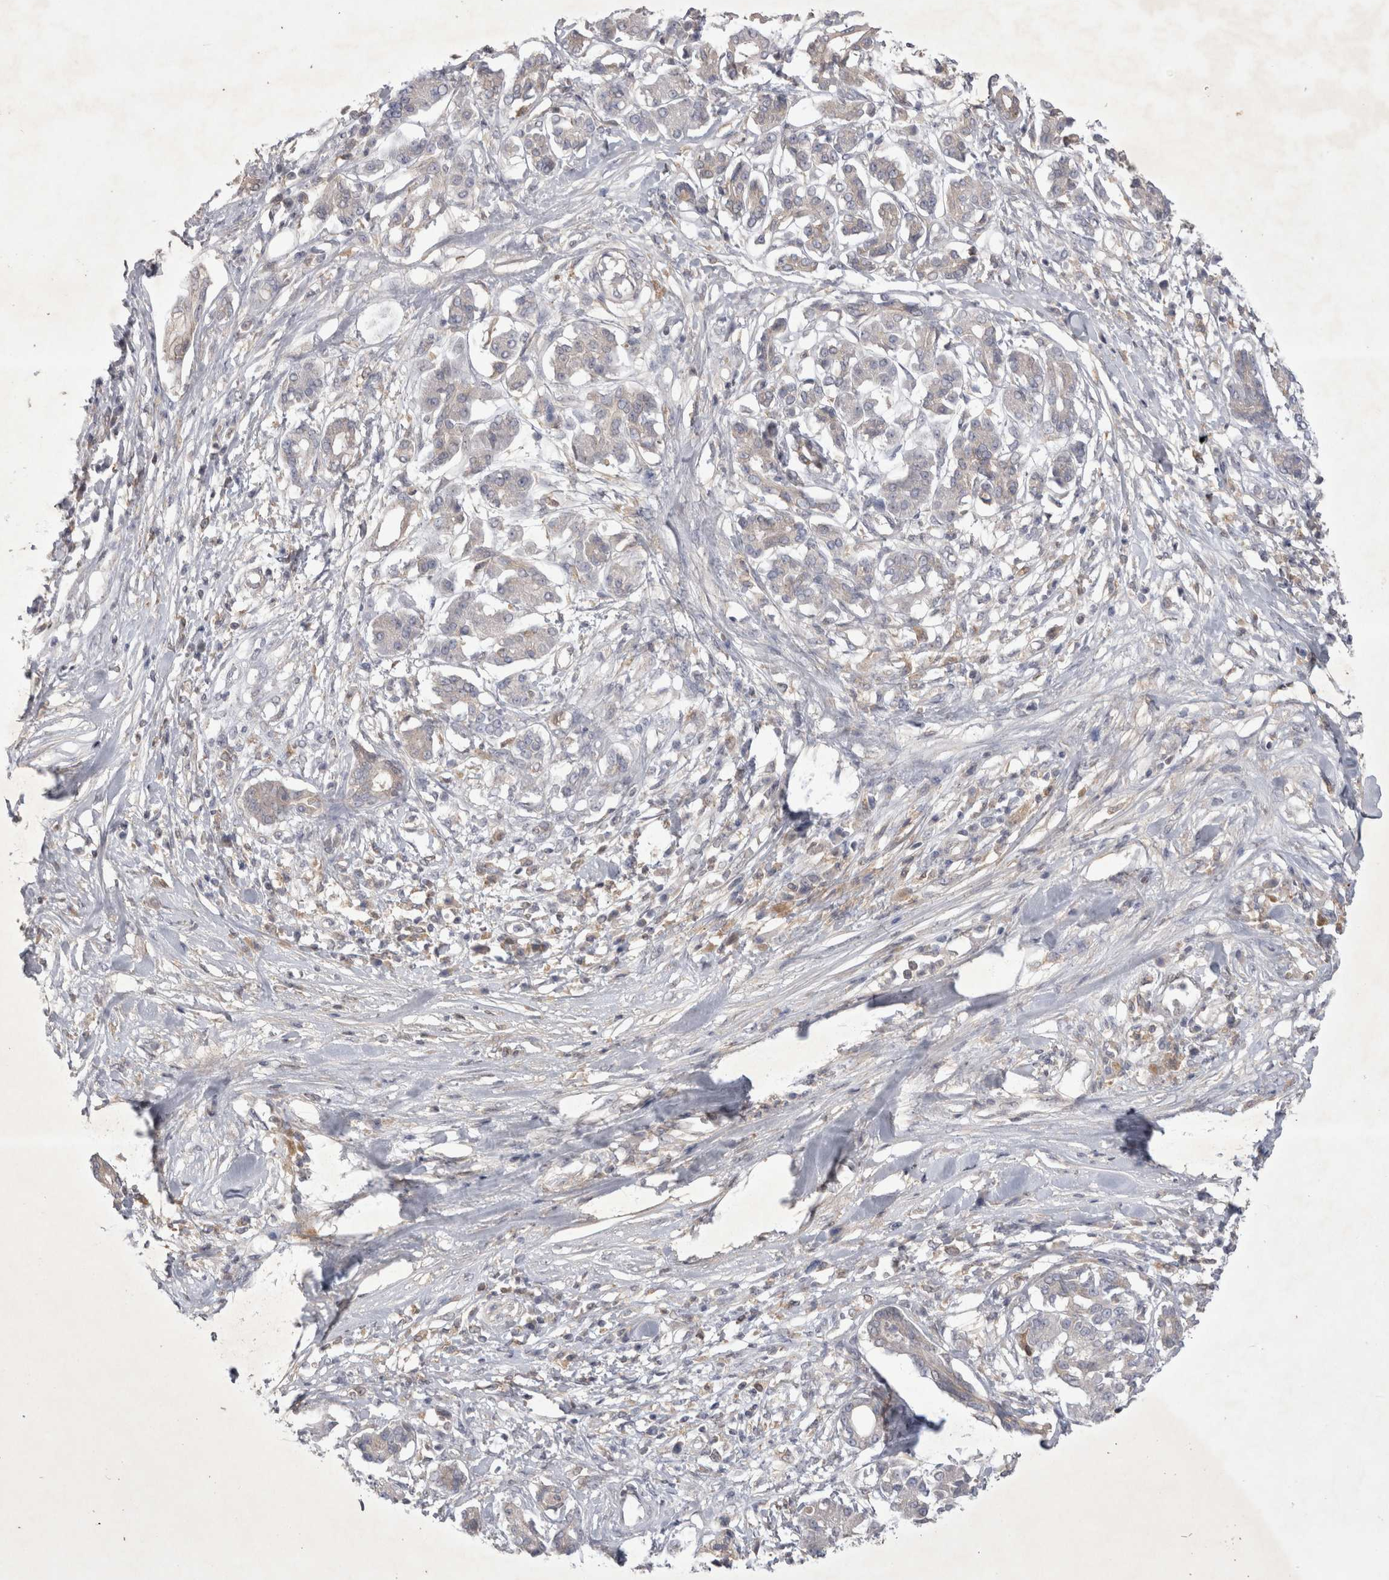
{"staining": {"intensity": "weak", "quantity": "<25%", "location": "cytoplasmic/membranous"}, "tissue": "pancreatic cancer", "cell_type": "Tumor cells", "image_type": "cancer", "snomed": [{"axis": "morphology", "description": "Adenocarcinoma, NOS"}, {"axis": "topography", "description": "Pancreas"}], "caption": "DAB (3,3'-diaminobenzidine) immunohistochemical staining of human pancreatic cancer (adenocarcinoma) exhibits no significant staining in tumor cells.", "gene": "SRD5A3", "patient": {"sex": "female", "age": 56}}